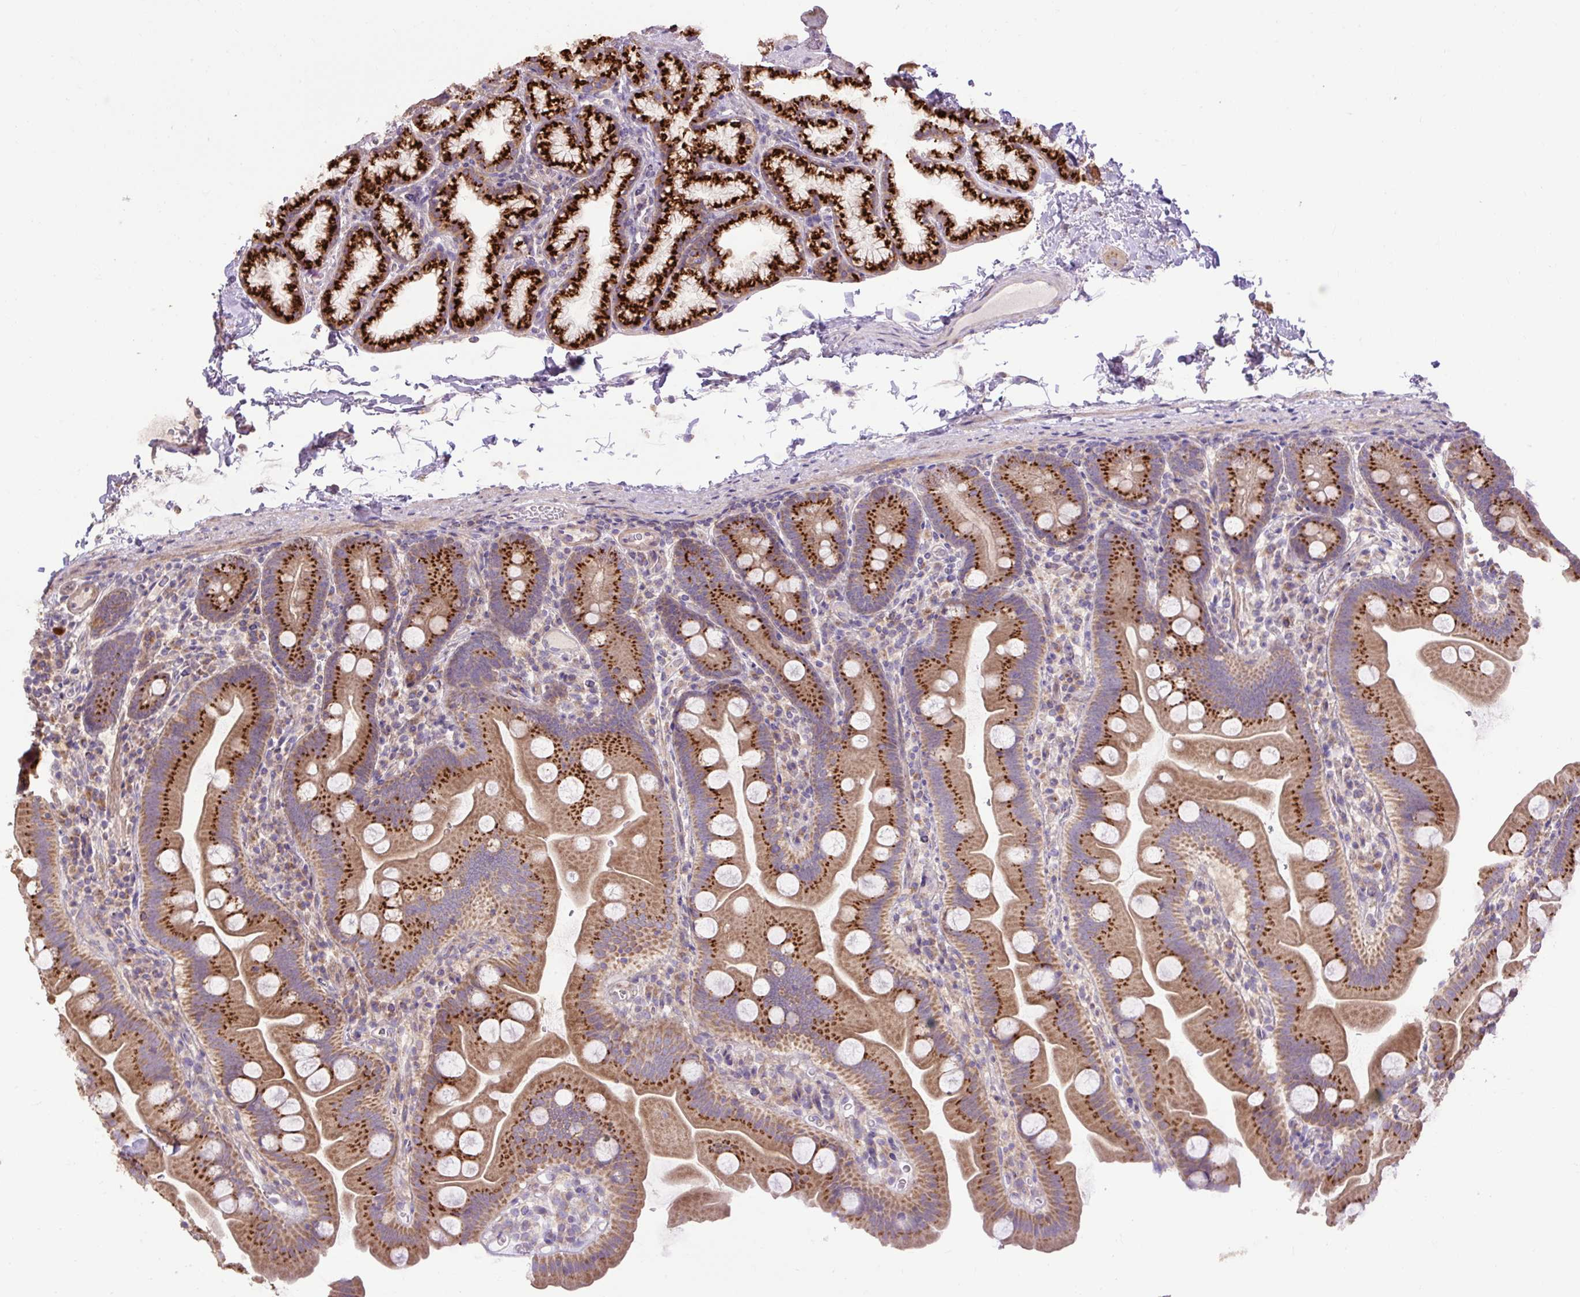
{"staining": {"intensity": "strong", "quantity": "25%-75%", "location": "cytoplasmic/membranous"}, "tissue": "small intestine", "cell_type": "Glandular cells", "image_type": "normal", "snomed": [{"axis": "morphology", "description": "Normal tissue, NOS"}, {"axis": "topography", "description": "Small intestine"}], "caption": "A brown stain highlights strong cytoplasmic/membranous staining of a protein in glandular cells of benign human small intestine. Immunohistochemistry stains the protein of interest in brown and the nuclei are stained blue.", "gene": "ABR", "patient": {"sex": "female", "age": 68}}